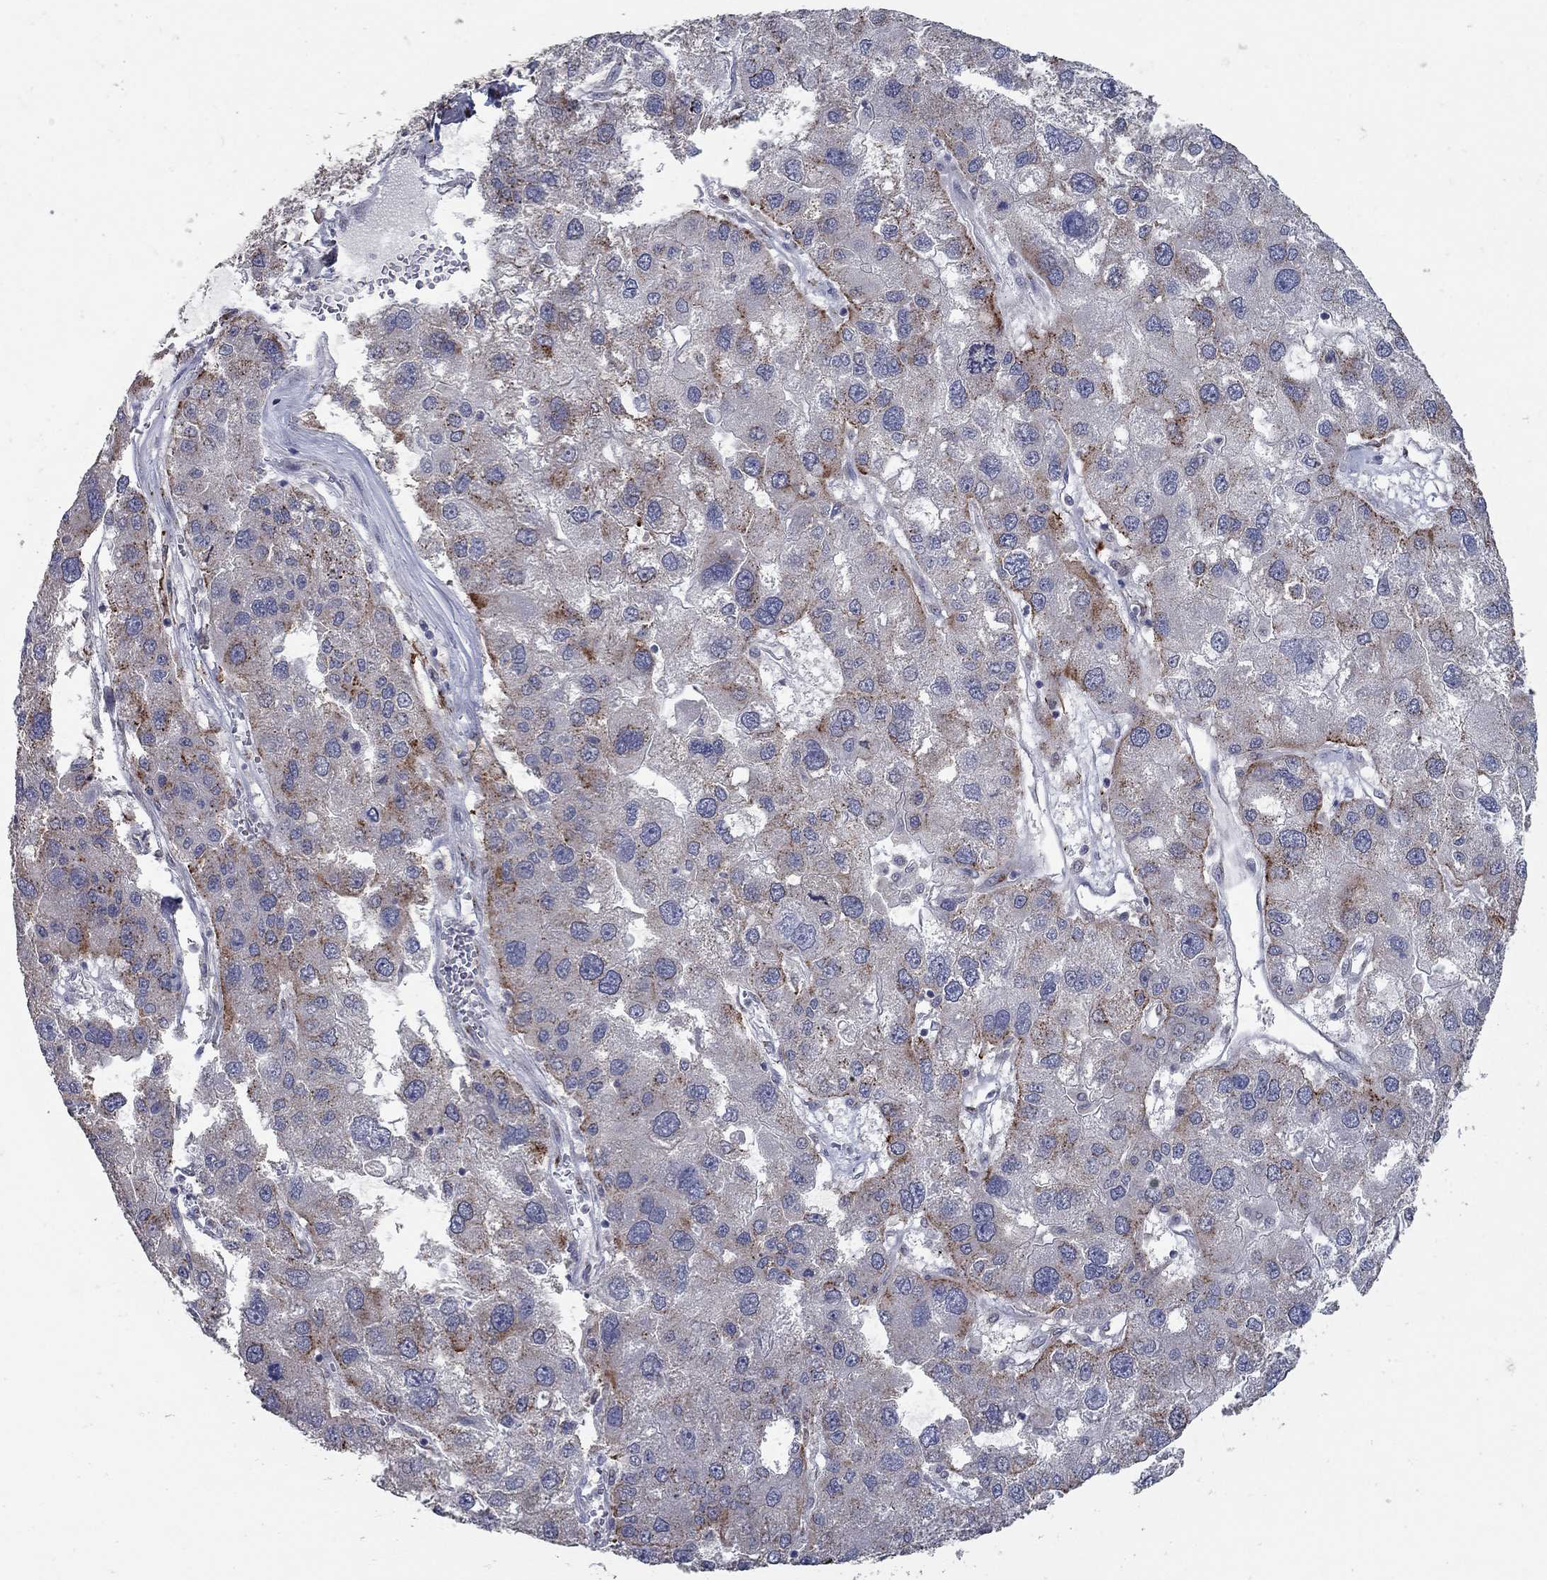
{"staining": {"intensity": "strong", "quantity": "<25%", "location": "cytoplasmic/membranous"}, "tissue": "liver cancer", "cell_type": "Tumor cells", "image_type": "cancer", "snomed": [{"axis": "morphology", "description": "Carcinoma, Hepatocellular, NOS"}, {"axis": "topography", "description": "Liver"}], "caption": "Human hepatocellular carcinoma (liver) stained with a protein marker shows strong staining in tumor cells.", "gene": "KIAA0319L", "patient": {"sex": "male", "age": 73}}